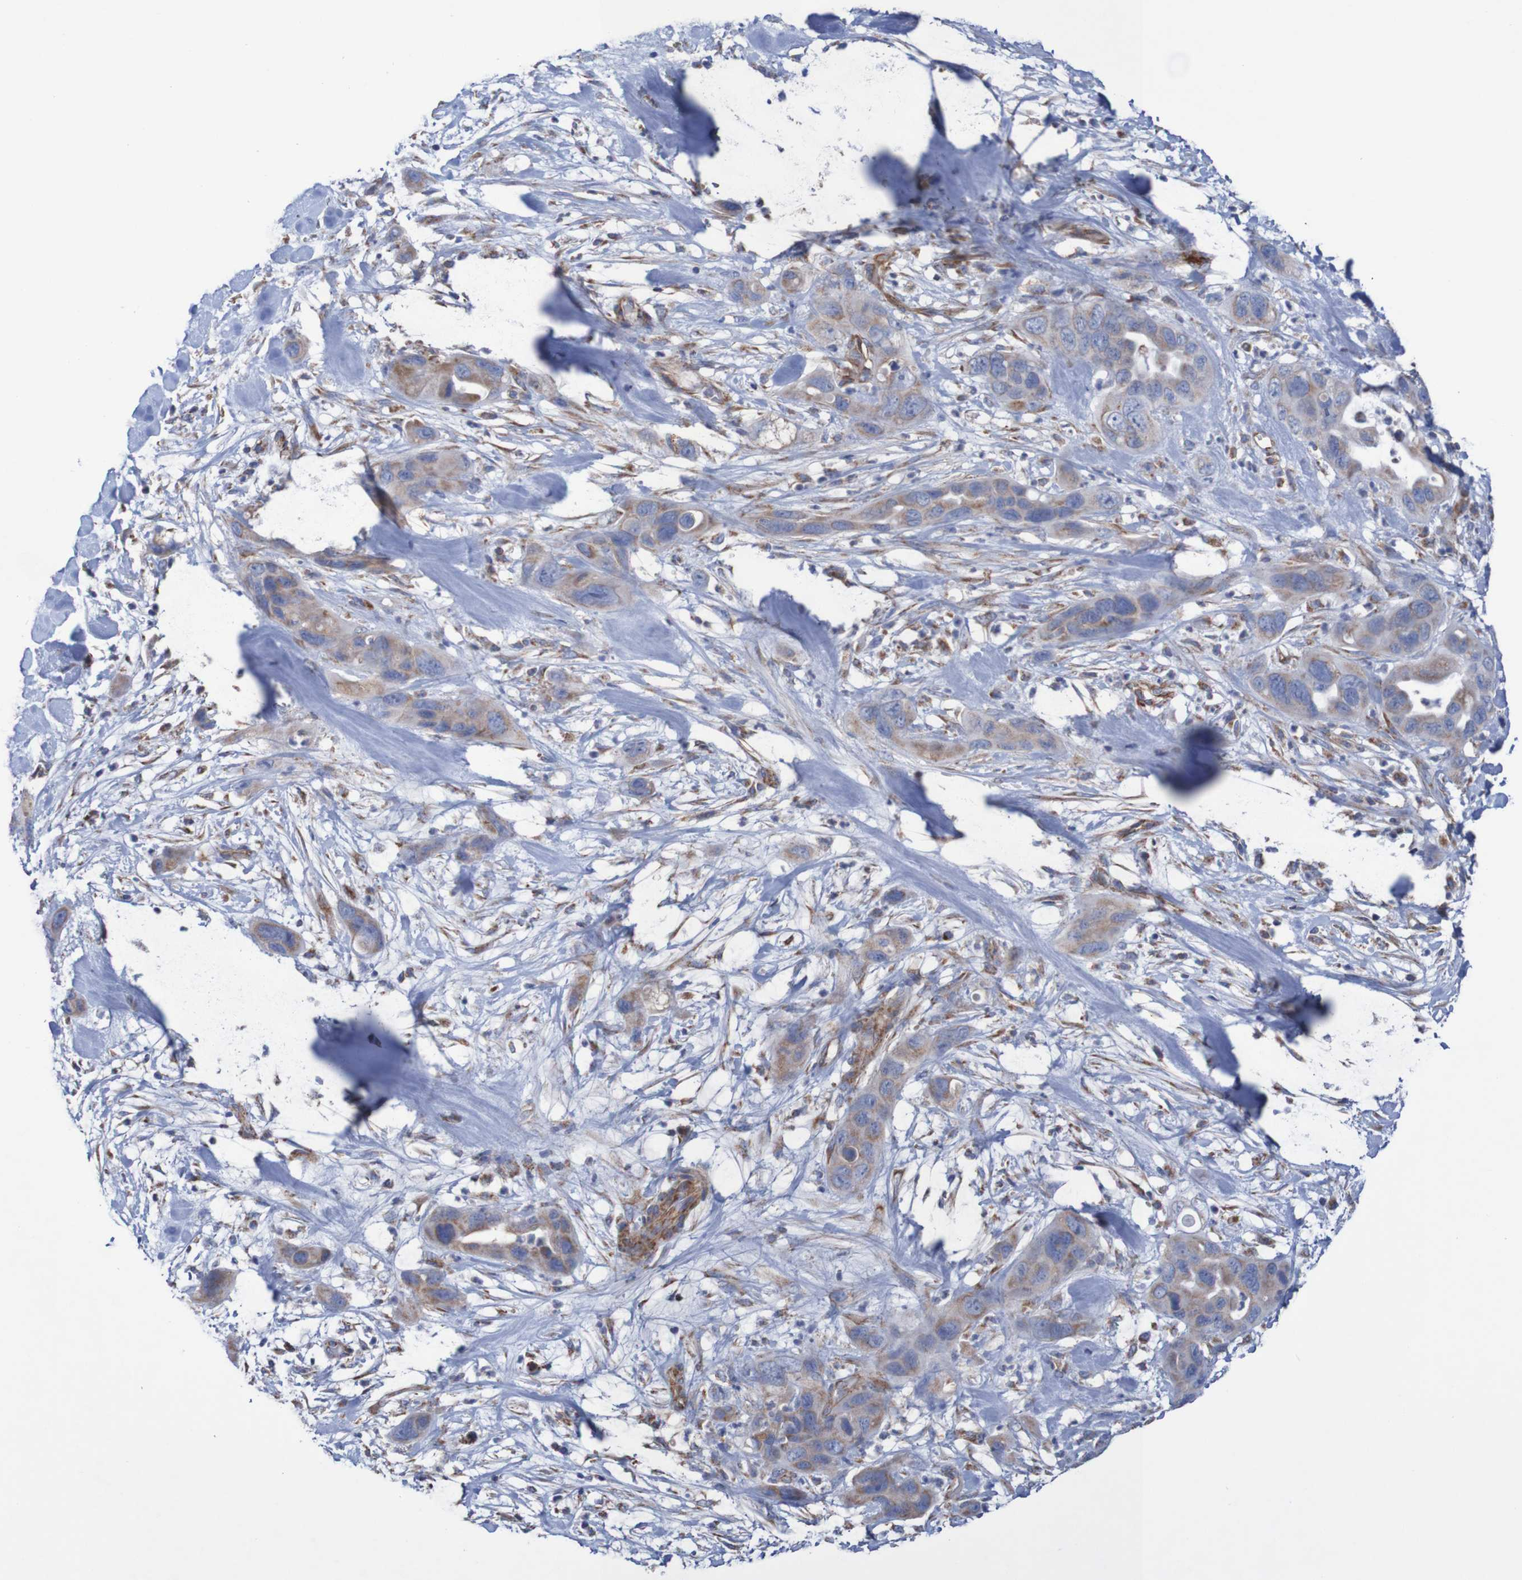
{"staining": {"intensity": "moderate", "quantity": ">75%", "location": "cytoplasmic/membranous"}, "tissue": "pancreatic cancer", "cell_type": "Tumor cells", "image_type": "cancer", "snomed": [{"axis": "morphology", "description": "Adenocarcinoma, NOS"}, {"axis": "topography", "description": "Pancreas"}], "caption": "DAB (3,3'-diaminobenzidine) immunohistochemical staining of human adenocarcinoma (pancreatic) reveals moderate cytoplasmic/membranous protein positivity in about >75% of tumor cells. (Stains: DAB (3,3'-diaminobenzidine) in brown, nuclei in blue, Microscopy: brightfield microscopy at high magnification).", "gene": "MMEL1", "patient": {"sex": "female", "age": 71}}